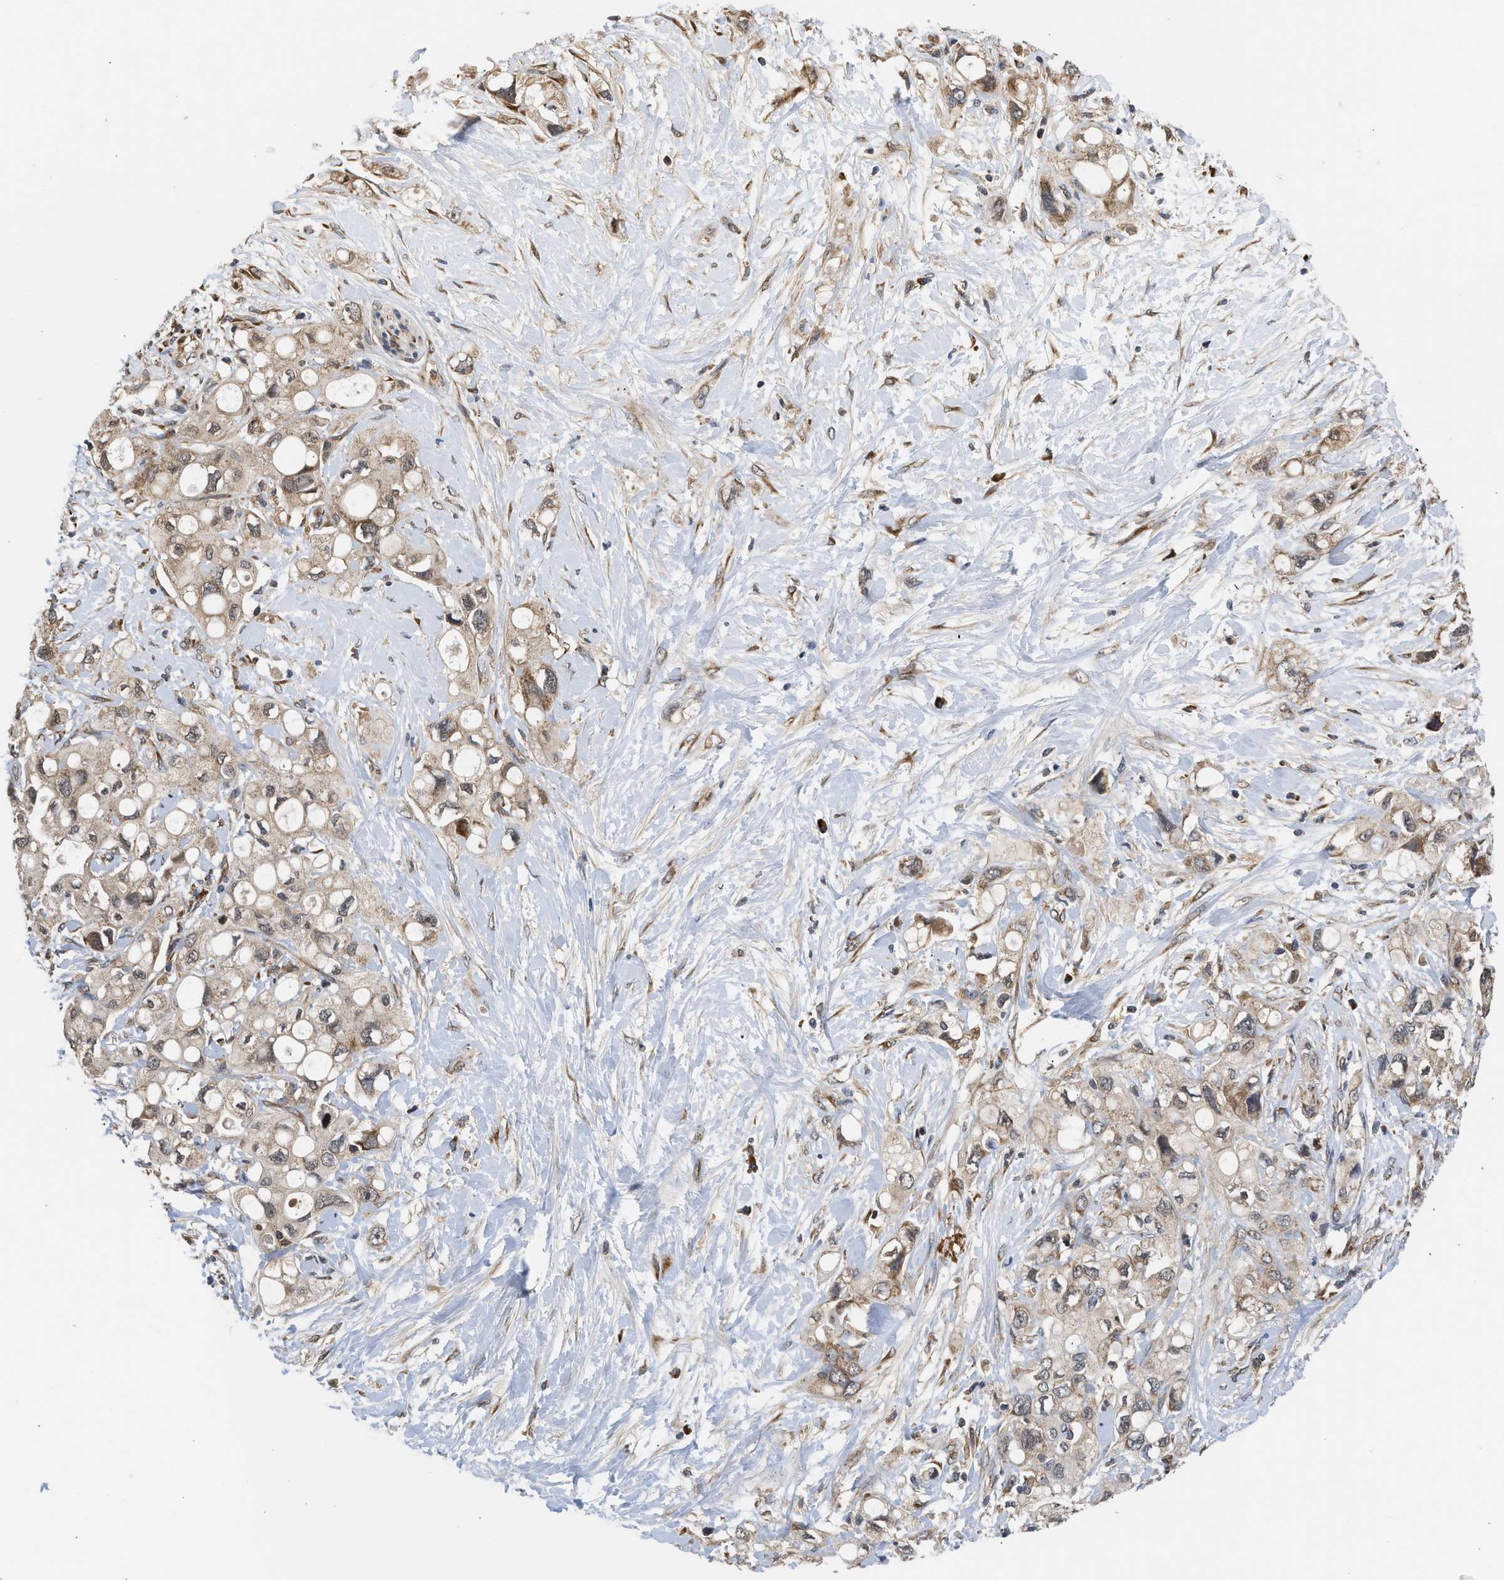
{"staining": {"intensity": "weak", "quantity": ">75%", "location": "cytoplasmic/membranous"}, "tissue": "pancreatic cancer", "cell_type": "Tumor cells", "image_type": "cancer", "snomed": [{"axis": "morphology", "description": "Adenocarcinoma, NOS"}, {"axis": "topography", "description": "Pancreas"}], "caption": "The image displays a brown stain indicating the presence of a protein in the cytoplasmic/membranous of tumor cells in pancreatic adenocarcinoma.", "gene": "POLG2", "patient": {"sex": "female", "age": 56}}